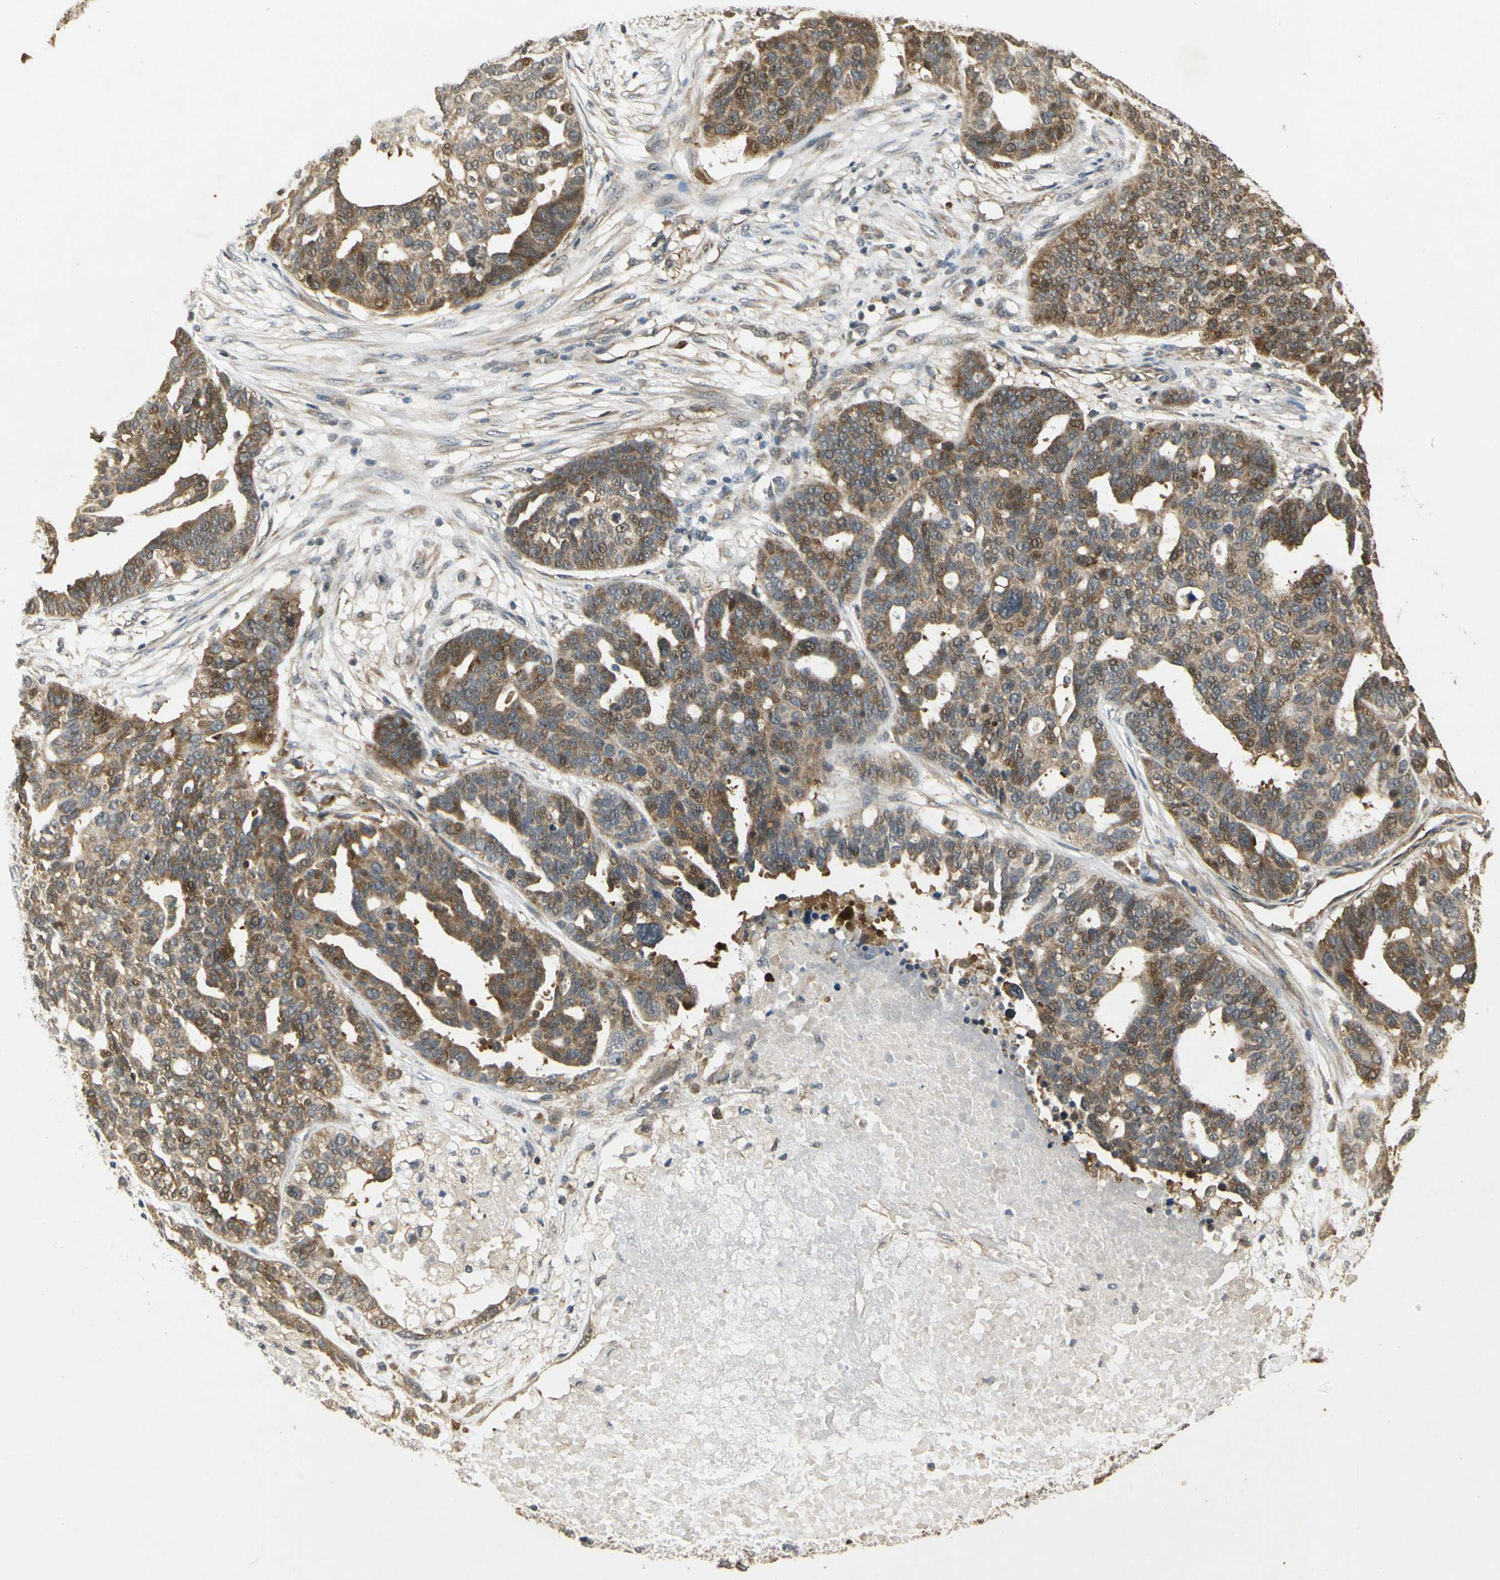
{"staining": {"intensity": "moderate", "quantity": ">75%", "location": "cytoplasmic/membranous"}, "tissue": "ovarian cancer", "cell_type": "Tumor cells", "image_type": "cancer", "snomed": [{"axis": "morphology", "description": "Cystadenocarcinoma, serous, NOS"}, {"axis": "topography", "description": "Ovary"}], "caption": "Ovarian cancer stained for a protein (brown) shows moderate cytoplasmic/membranous positive staining in approximately >75% of tumor cells.", "gene": "EIF1AX", "patient": {"sex": "female", "age": 59}}